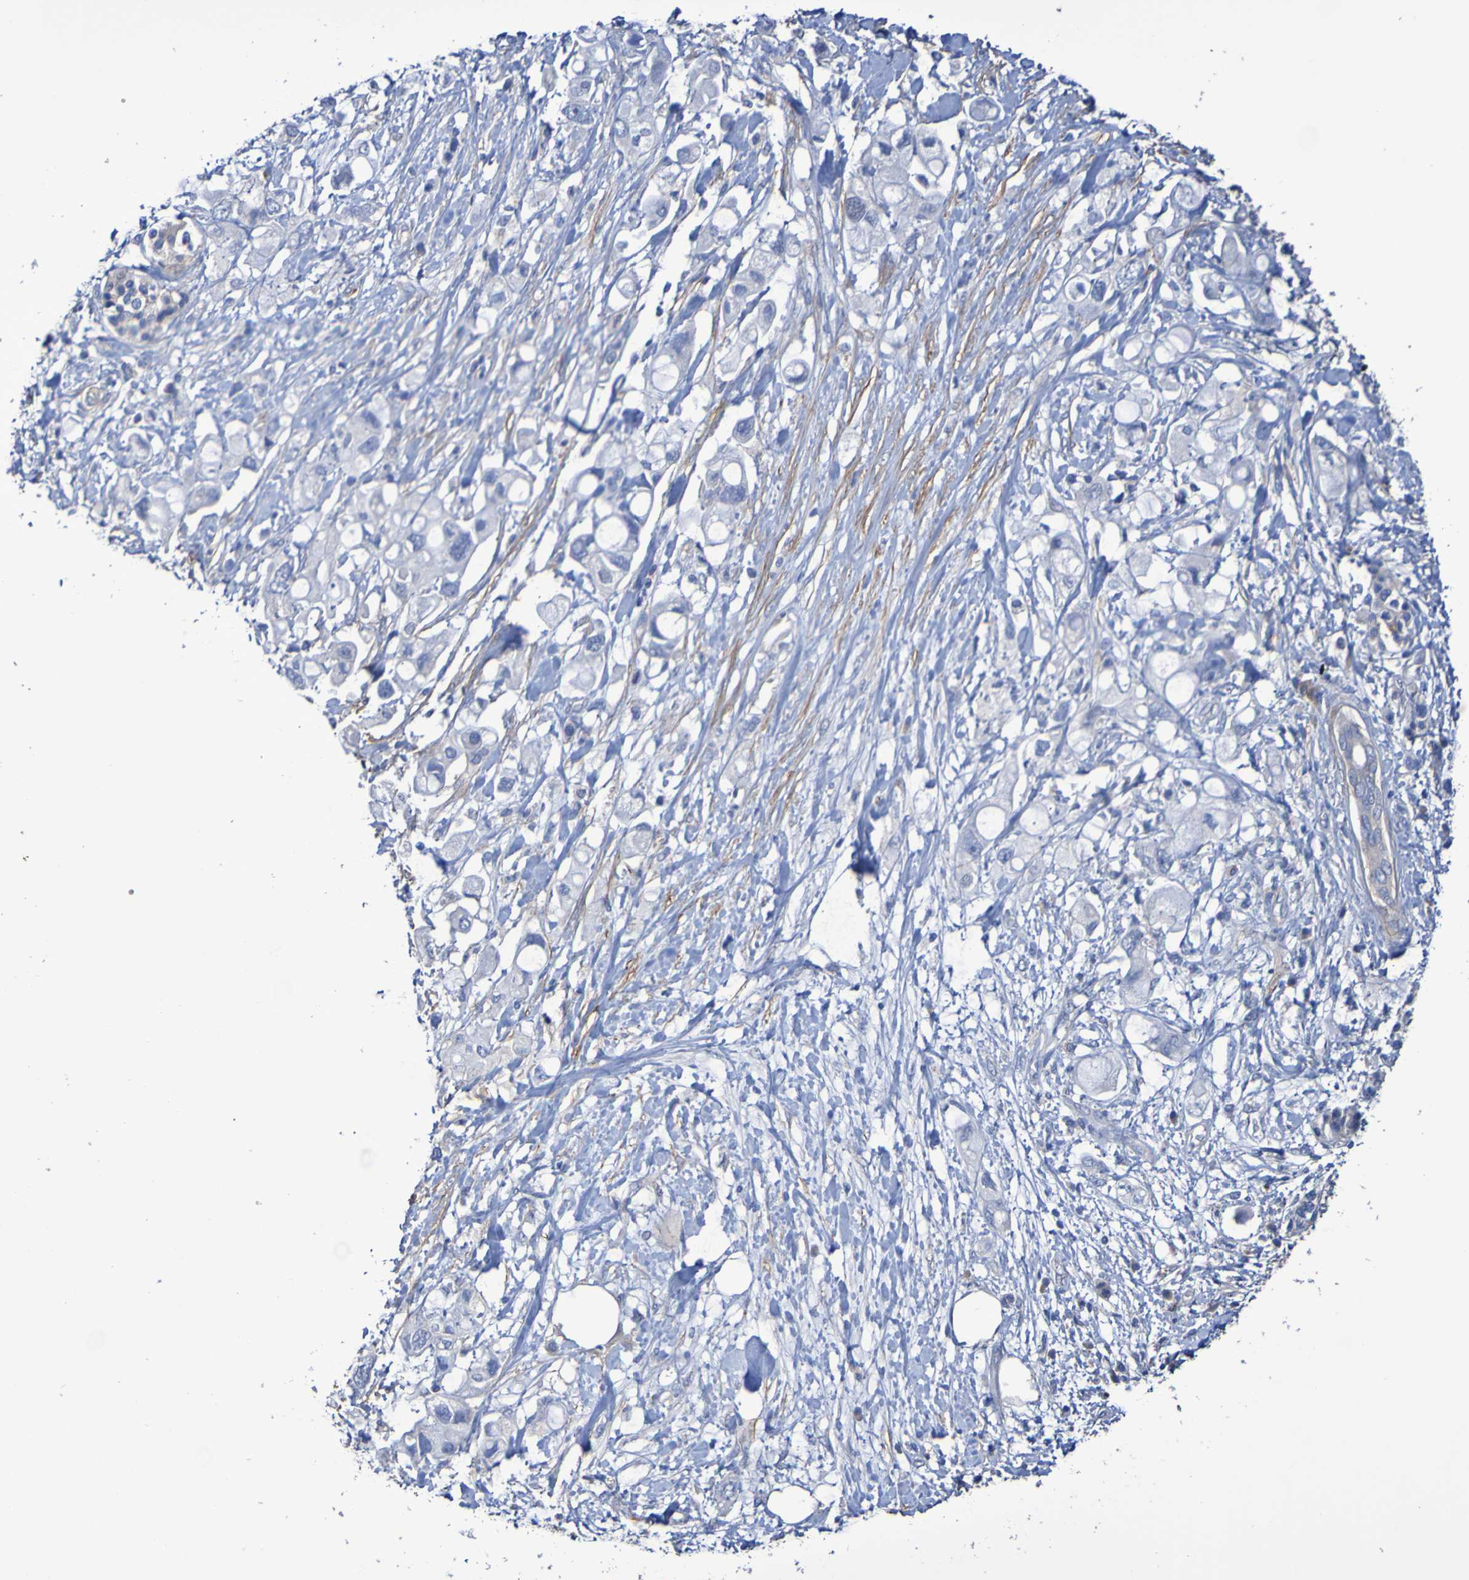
{"staining": {"intensity": "weak", "quantity": "<25%", "location": "cytoplasmic/membranous"}, "tissue": "pancreatic cancer", "cell_type": "Tumor cells", "image_type": "cancer", "snomed": [{"axis": "morphology", "description": "Adenocarcinoma, NOS"}, {"axis": "topography", "description": "Pancreas"}], "caption": "This is an immunohistochemistry (IHC) micrograph of human pancreatic adenocarcinoma. There is no expression in tumor cells.", "gene": "SRPRB", "patient": {"sex": "female", "age": 56}}